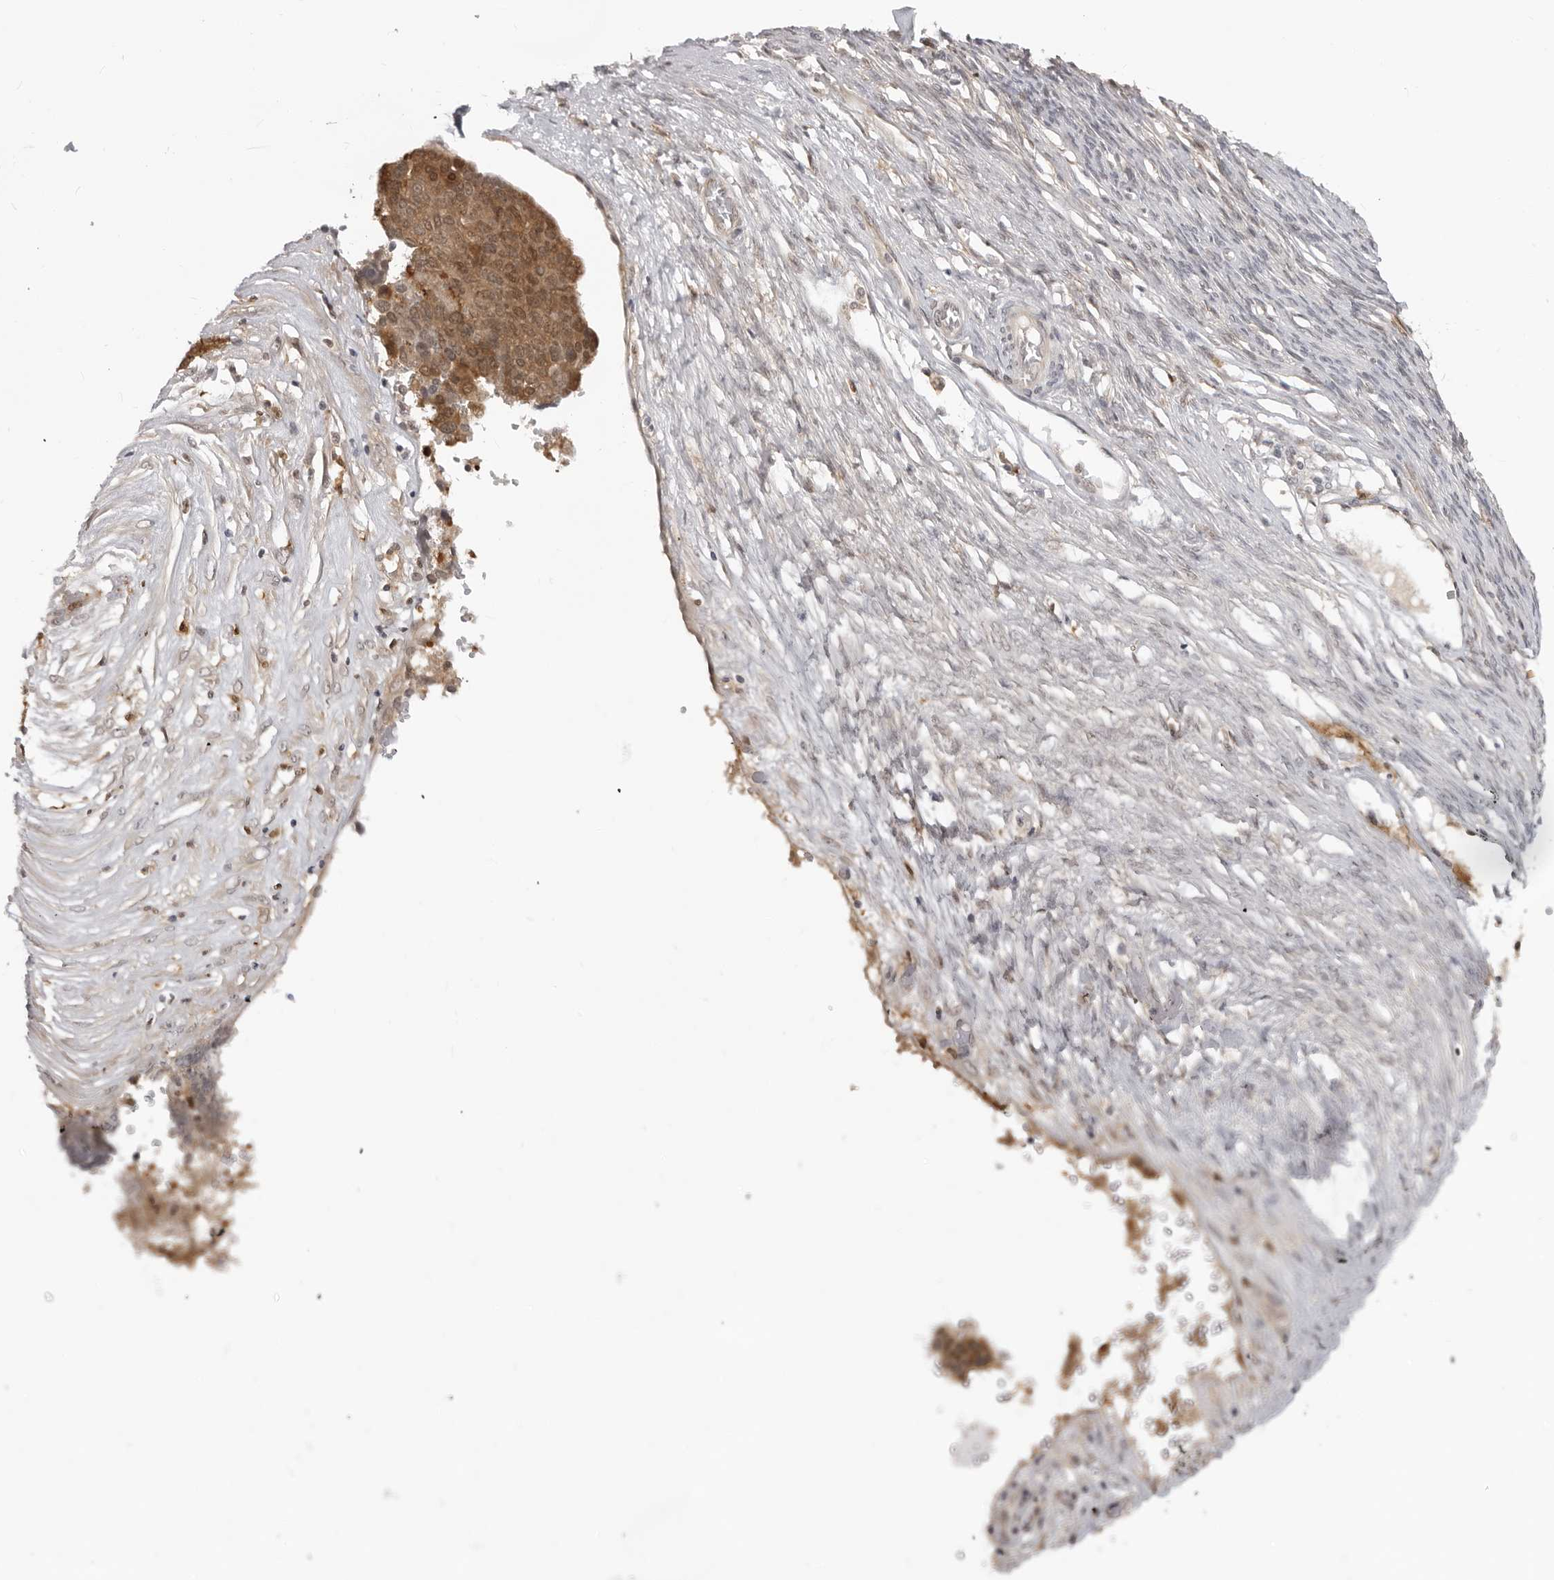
{"staining": {"intensity": "moderate", "quantity": ">75%", "location": "cytoplasmic/membranous,nuclear"}, "tissue": "ovarian cancer", "cell_type": "Tumor cells", "image_type": "cancer", "snomed": [{"axis": "morphology", "description": "Cystadenocarcinoma, serous, NOS"}, {"axis": "topography", "description": "Ovary"}], "caption": "A high-resolution image shows IHC staining of ovarian cancer, which exhibits moderate cytoplasmic/membranous and nuclear staining in approximately >75% of tumor cells.", "gene": "SRGAP2", "patient": {"sex": "female", "age": 44}}